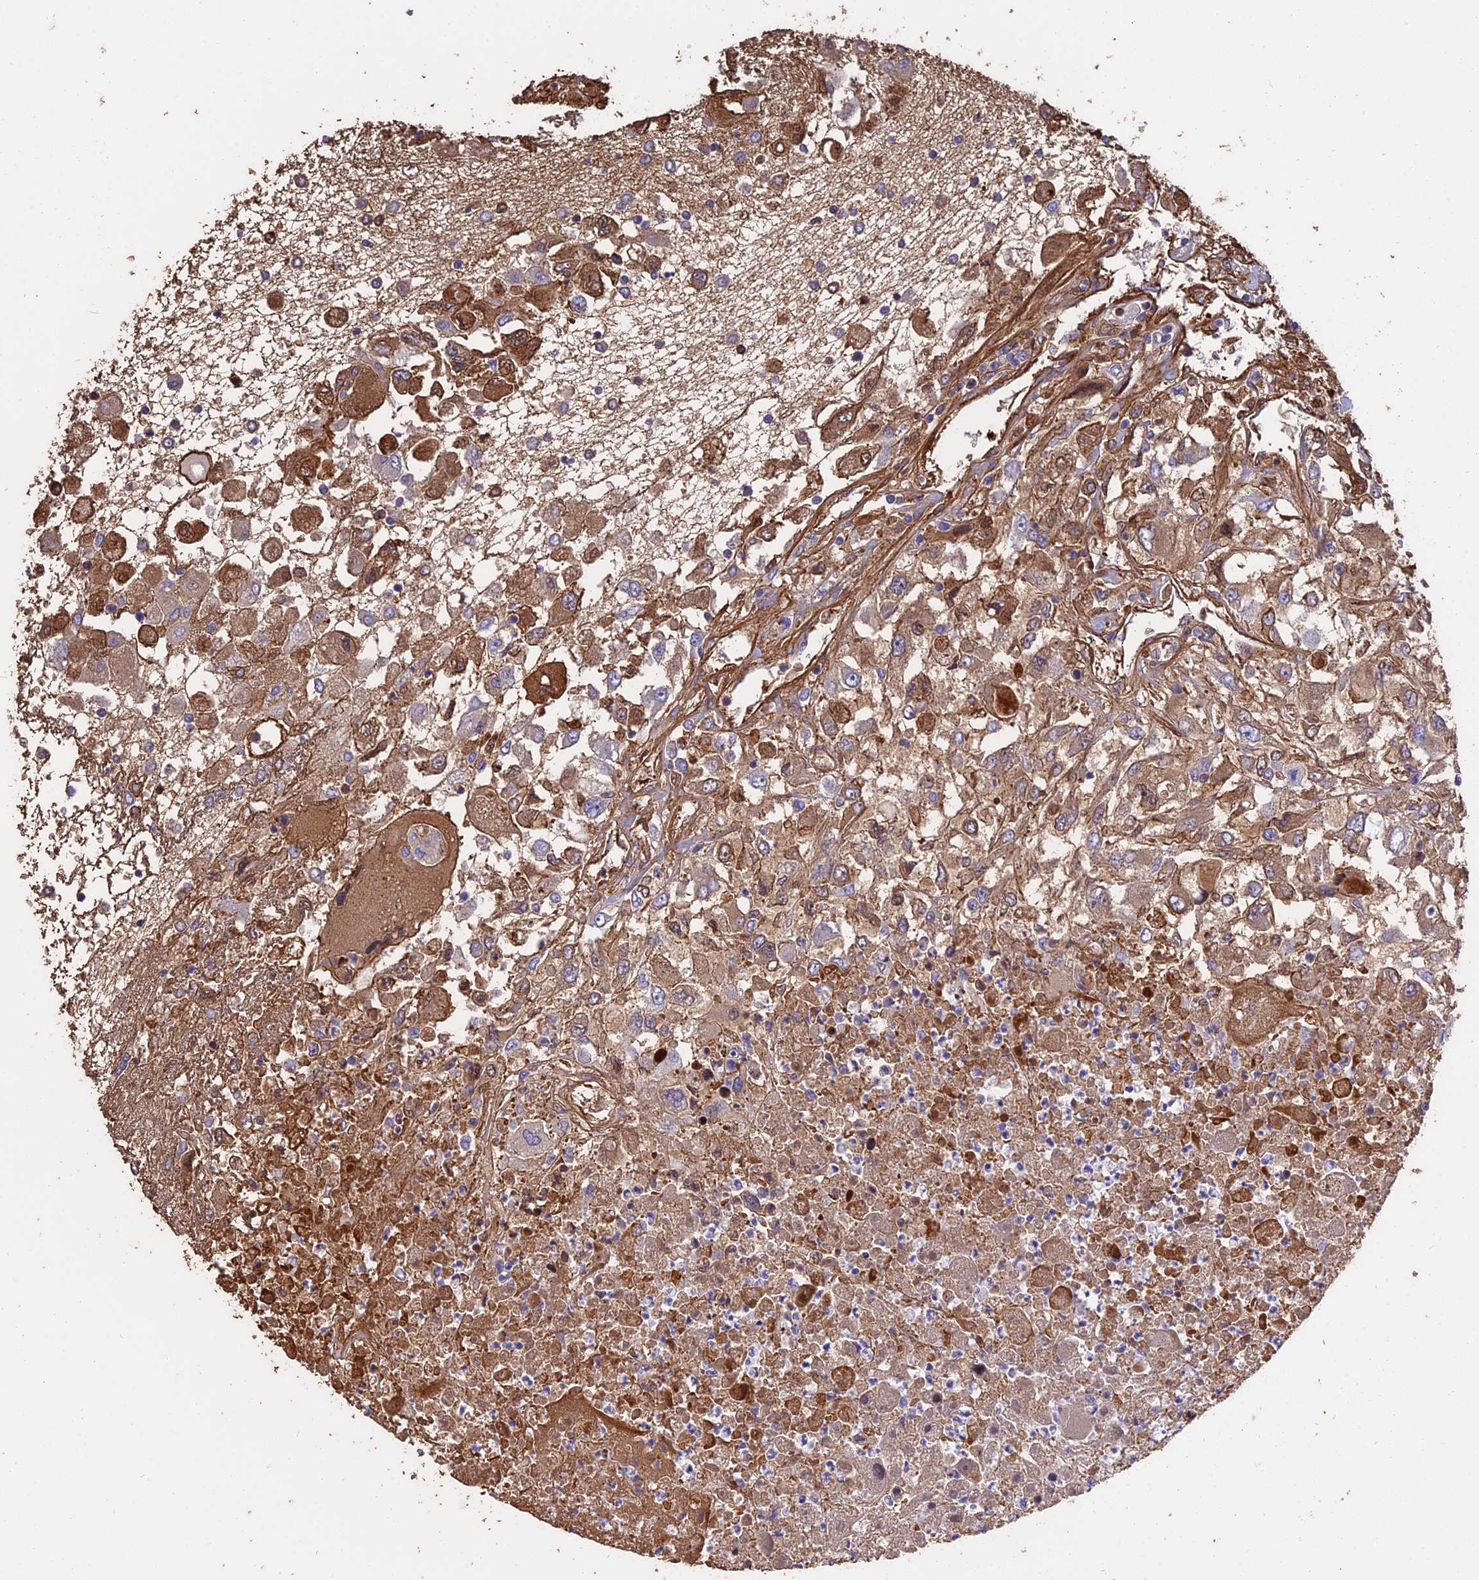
{"staining": {"intensity": "moderate", "quantity": "25%-75%", "location": "cytoplasmic/membranous"}, "tissue": "renal cancer", "cell_type": "Tumor cells", "image_type": "cancer", "snomed": [{"axis": "morphology", "description": "Adenocarcinoma, NOS"}, {"axis": "topography", "description": "Kidney"}], "caption": "A medium amount of moderate cytoplasmic/membranous expression is appreciated in approximately 25%-75% of tumor cells in renal cancer tissue.", "gene": "MFSD2A", "patient": {"sex": "female", "age": 52}}